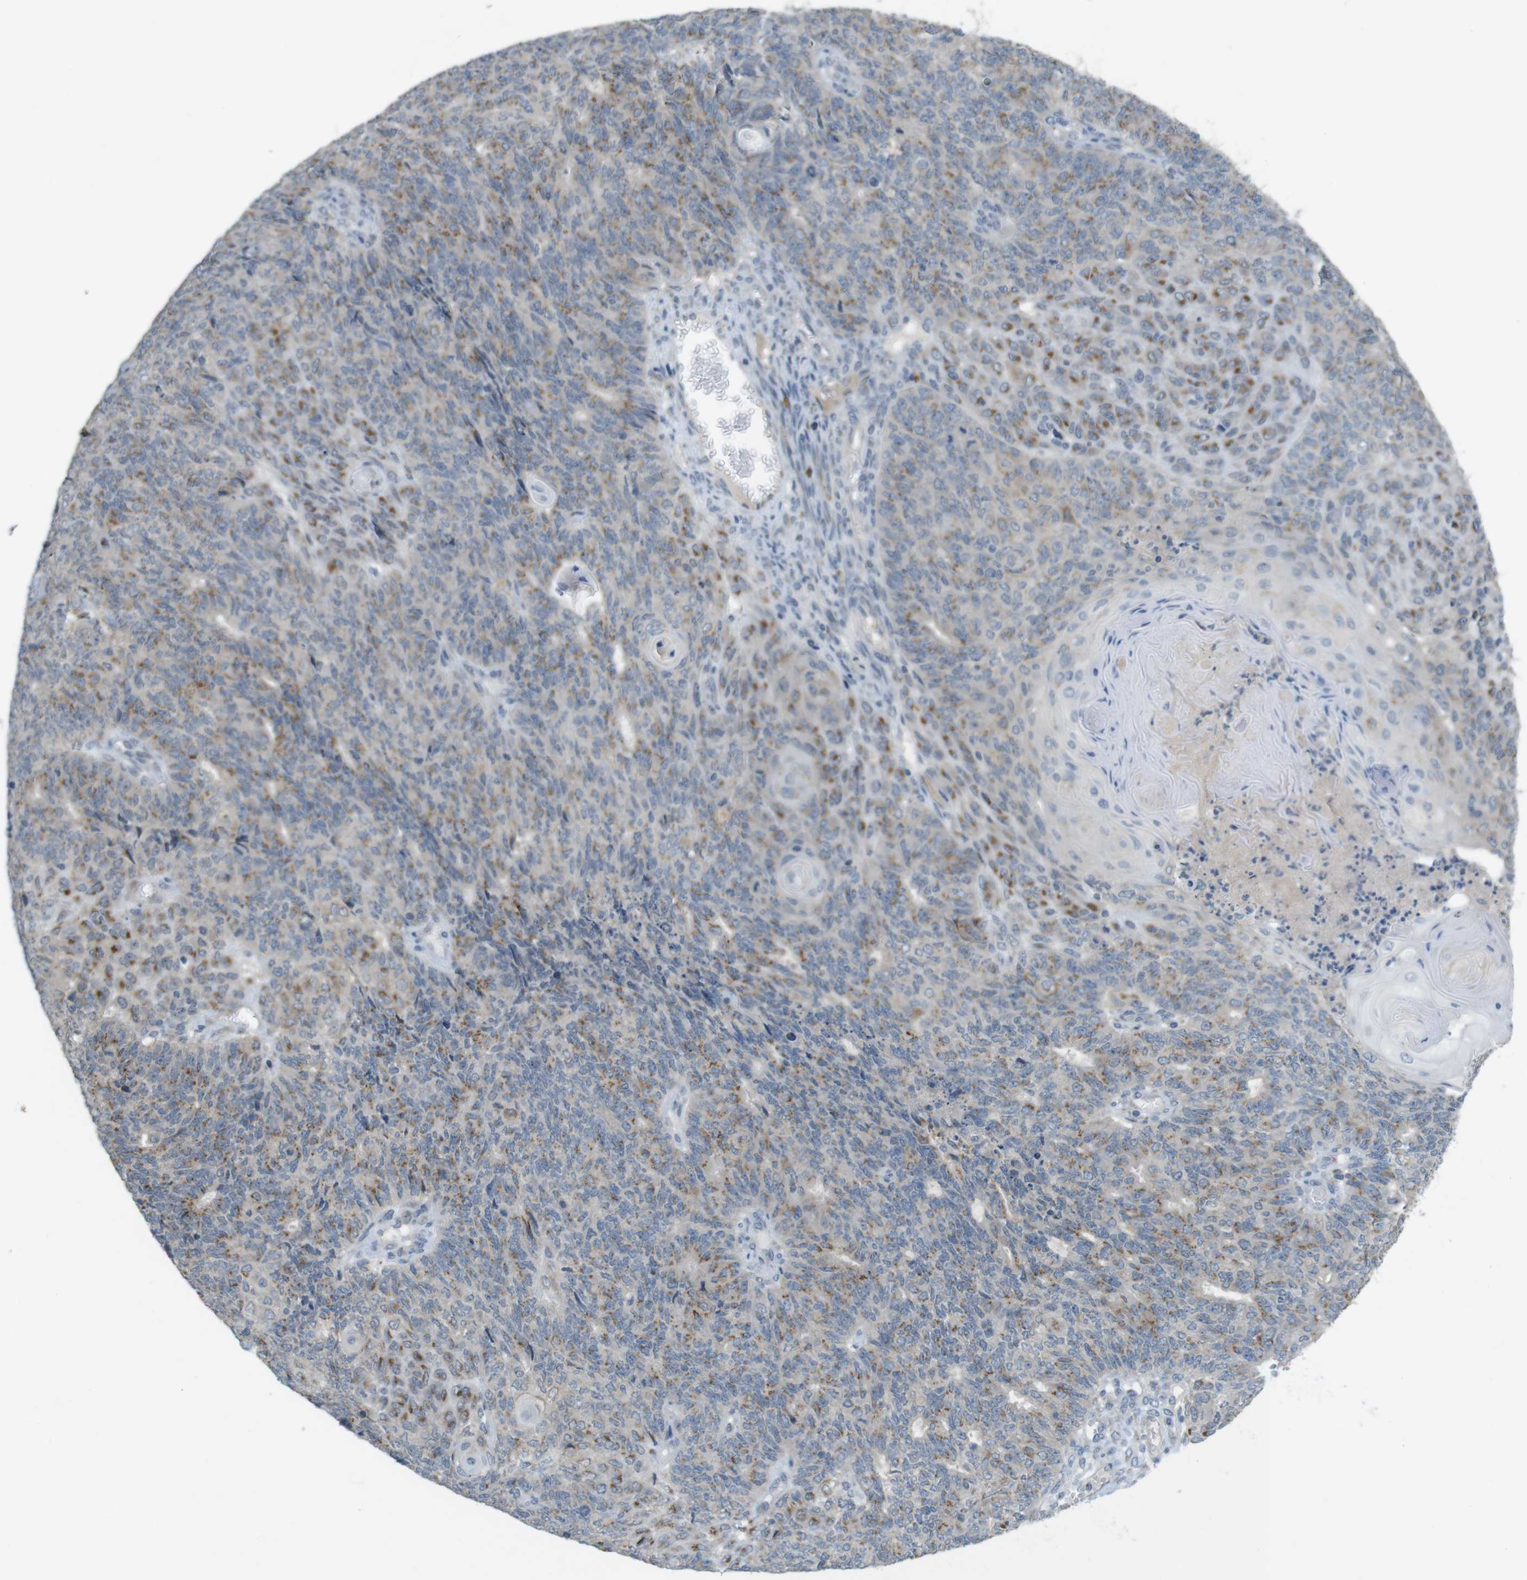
{"staining": {"intensity": "moderate", "quantity": ">75%", "location": "cytoplasmic/membranous"}, "tissue": "endometrial cancer", "cell_type": "Tumor cells", "image_type": "cancer", "snomed": [{"axis": "morphology", "description": "Adenocarcinoma, NOS"}, {"axis": "topography", "description": "Endometrium"}], "caption": "There is medium levels of moderate cytoplasmic/membranous positivity in tumor cells of endometrial adenocarcinoma, as demonstrated by immunohistochemical staining (brown color).", "gene": "YIPF3", "patient": {"sex": "female", "age": 32}}